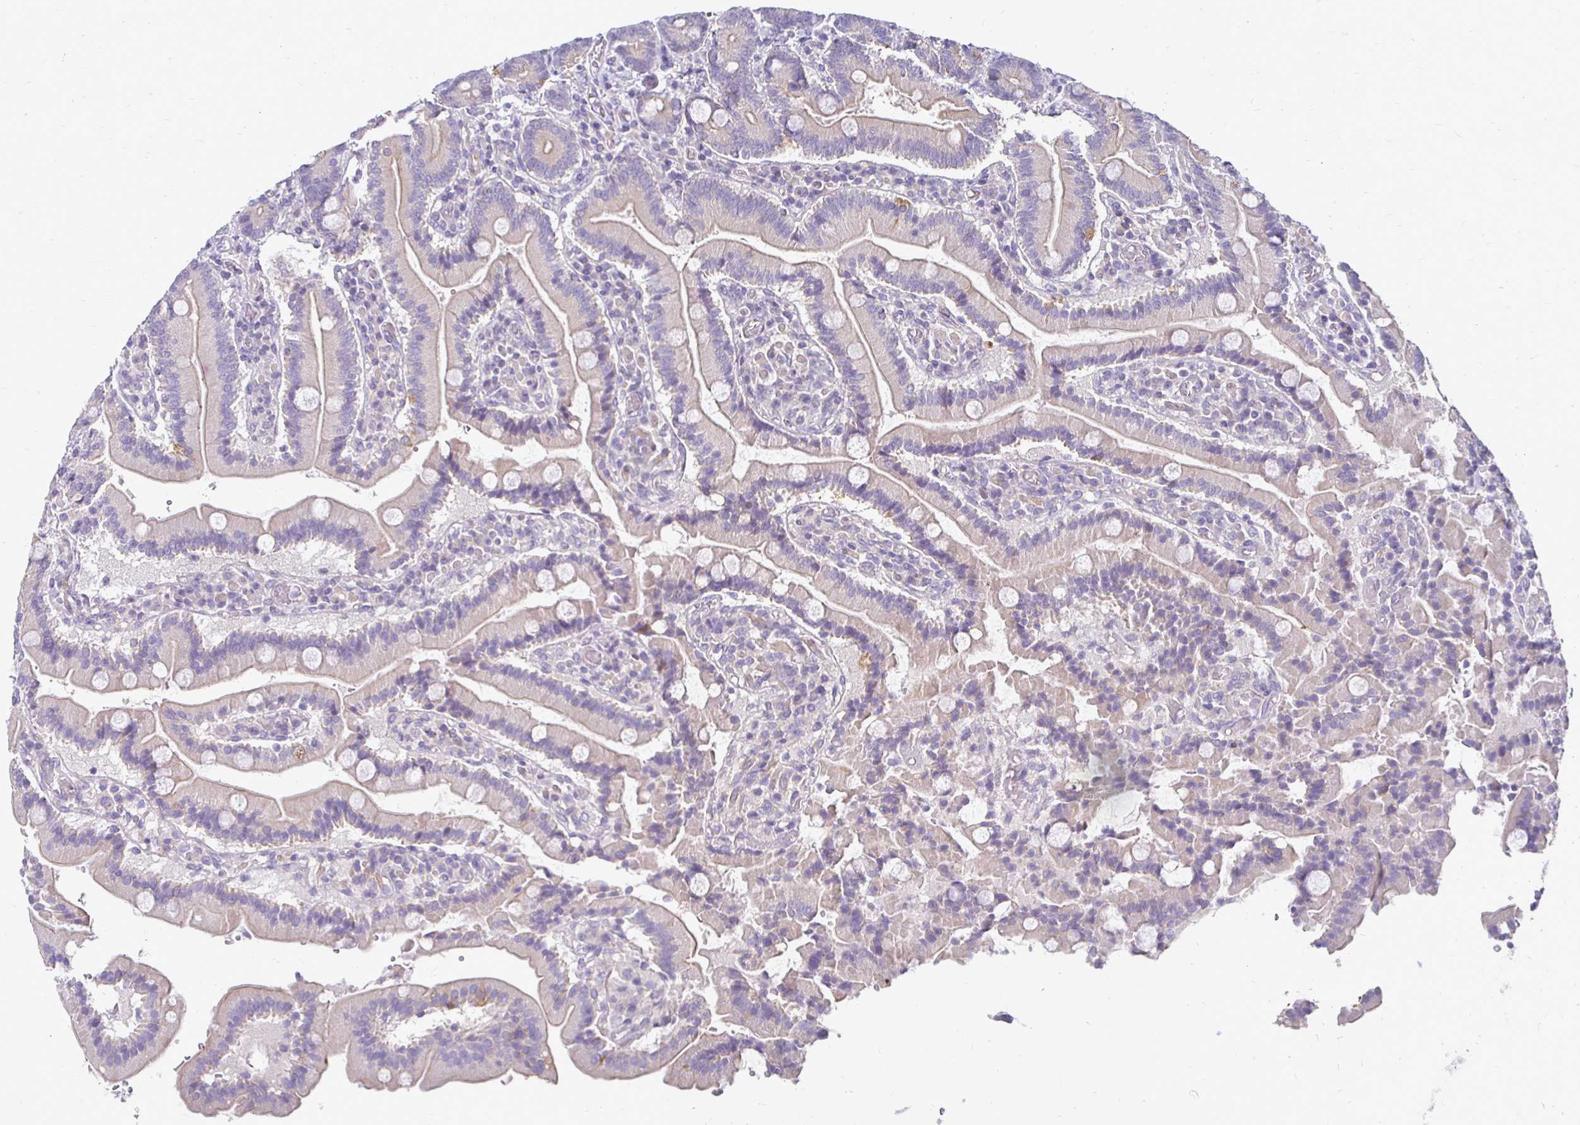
{"staining": {"intensity": "weak", "quantity": "25%-75%", "location": "cytoplasmic/membranous"}, "tissue": "duodenum", "cell_type": "Glandular cells", "image_type": "normal", "snomed": [{"axis": "morphology", "description": "Normal tissue, NOS"}, {"axis": "topography", "description": "Duodenum"}], "caption": "About 25%-75% of glandular cells in normal duodenum exhibit weak cytoplasmic/membranous protein positivity as visualized by brown immunohistochemical staining.", "gene": "AKAP6", "patient": {"sex": "female", "age": 62}}